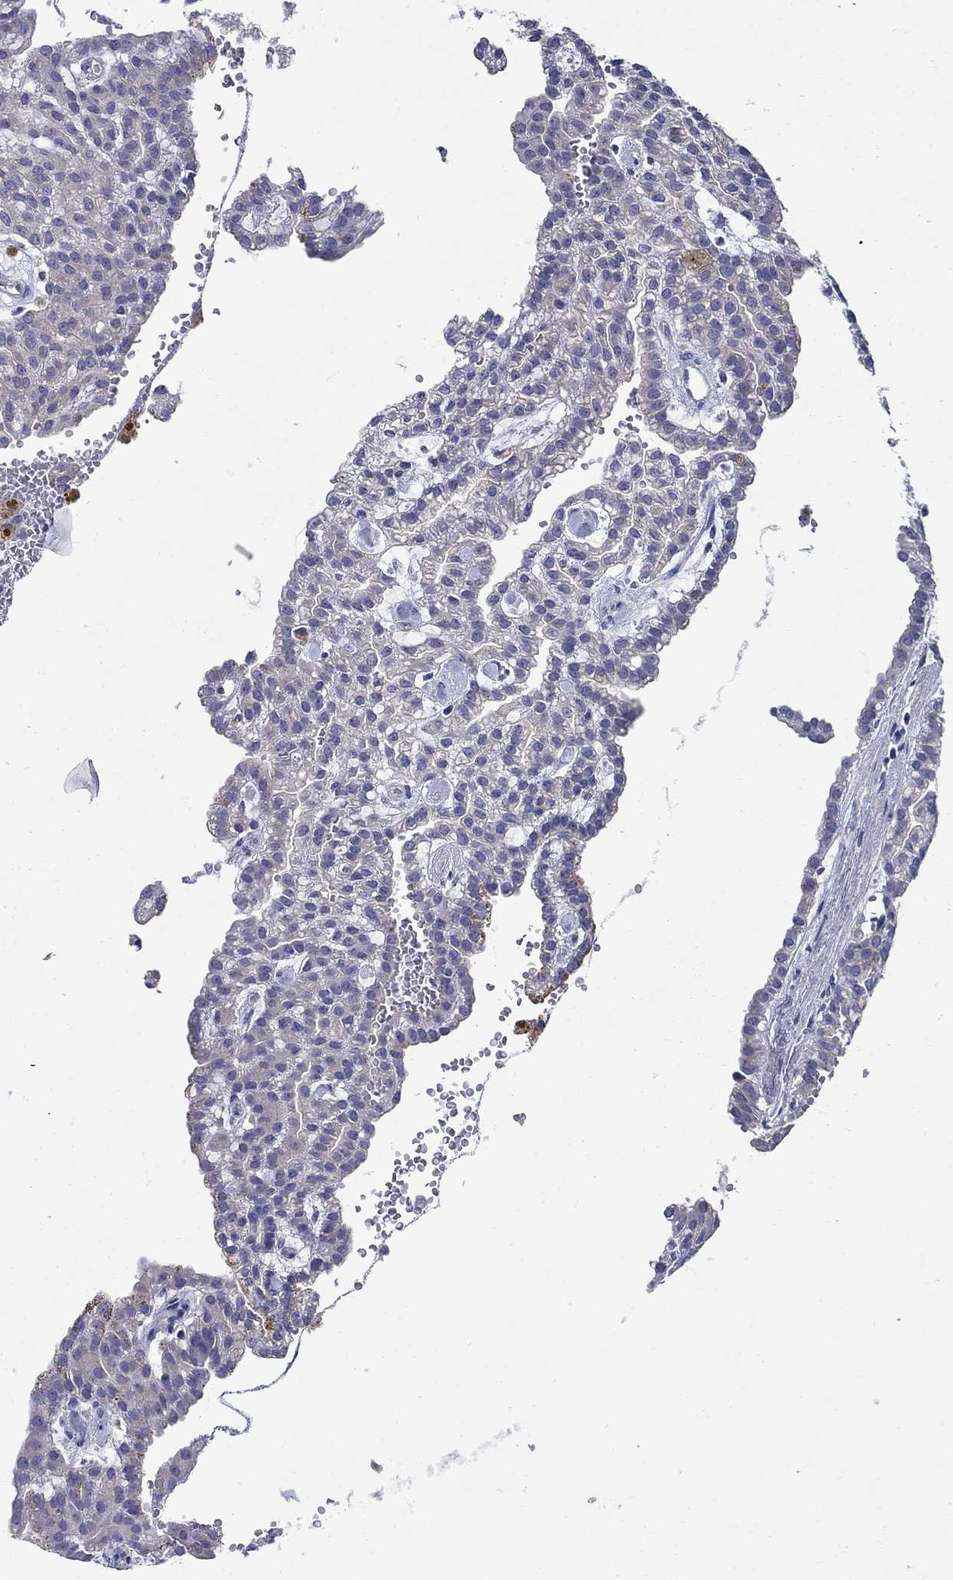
{"staining": {"intensity": "negative", "quantity": "none", "location": "none"}, "tissue": "renal cancer", "cell_type": "Tumor cells", "image_type": "cancer", "snomed": [{"axis": "morphology", "description": "Adenocarcinoma, NOS"}, {"axis": "topography", "description": "Kidney"}], "caption": "Histopathology image shows no protein staining in tumor cells of renal cancer tissue.", "gene": "SULT2B1", "patient": {"sex": "male", "age": 63}}